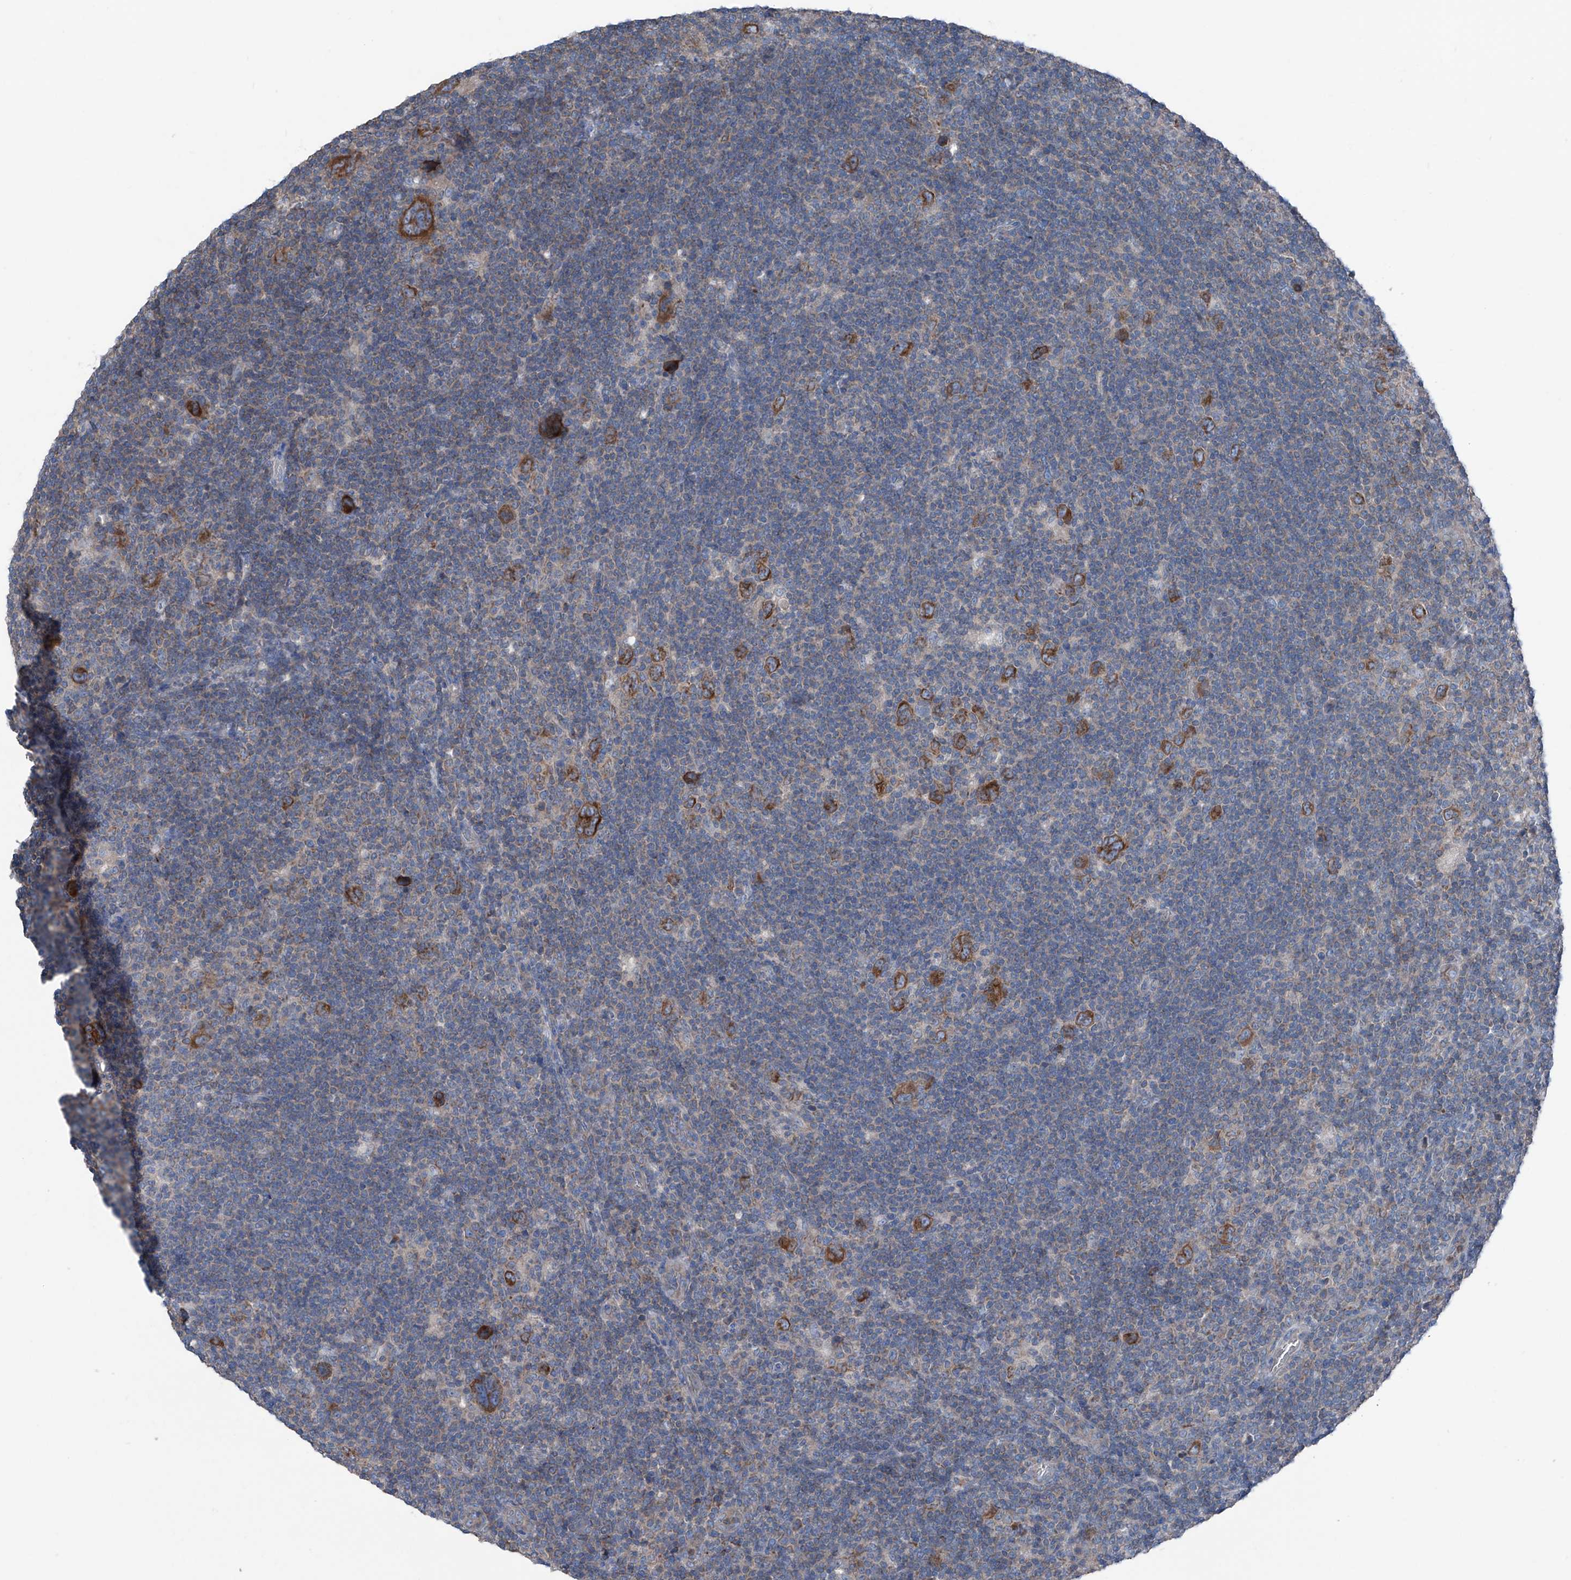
{"staining": {"intensity": "strong", "quantity": ">75%", "location": "cytoplasmic/membranous"}, "tissue": "lymphoma", "cell_type": "Tumor cells", "image_type": "cancer", "snomed": [{"axis": "morphology", "description": "Hodgkin's disease, NOS"}, {"axis": "topography", "description": "Lymph node"}], "caption": "Approximately >75% of tumor cells in lymphoma reveal strong cytoplasmic/membranous protein positivity as visualized by brown immunohistochemical staining.", "gene": "GPAT3", "patient": {"sex": "female", "age": 57}}